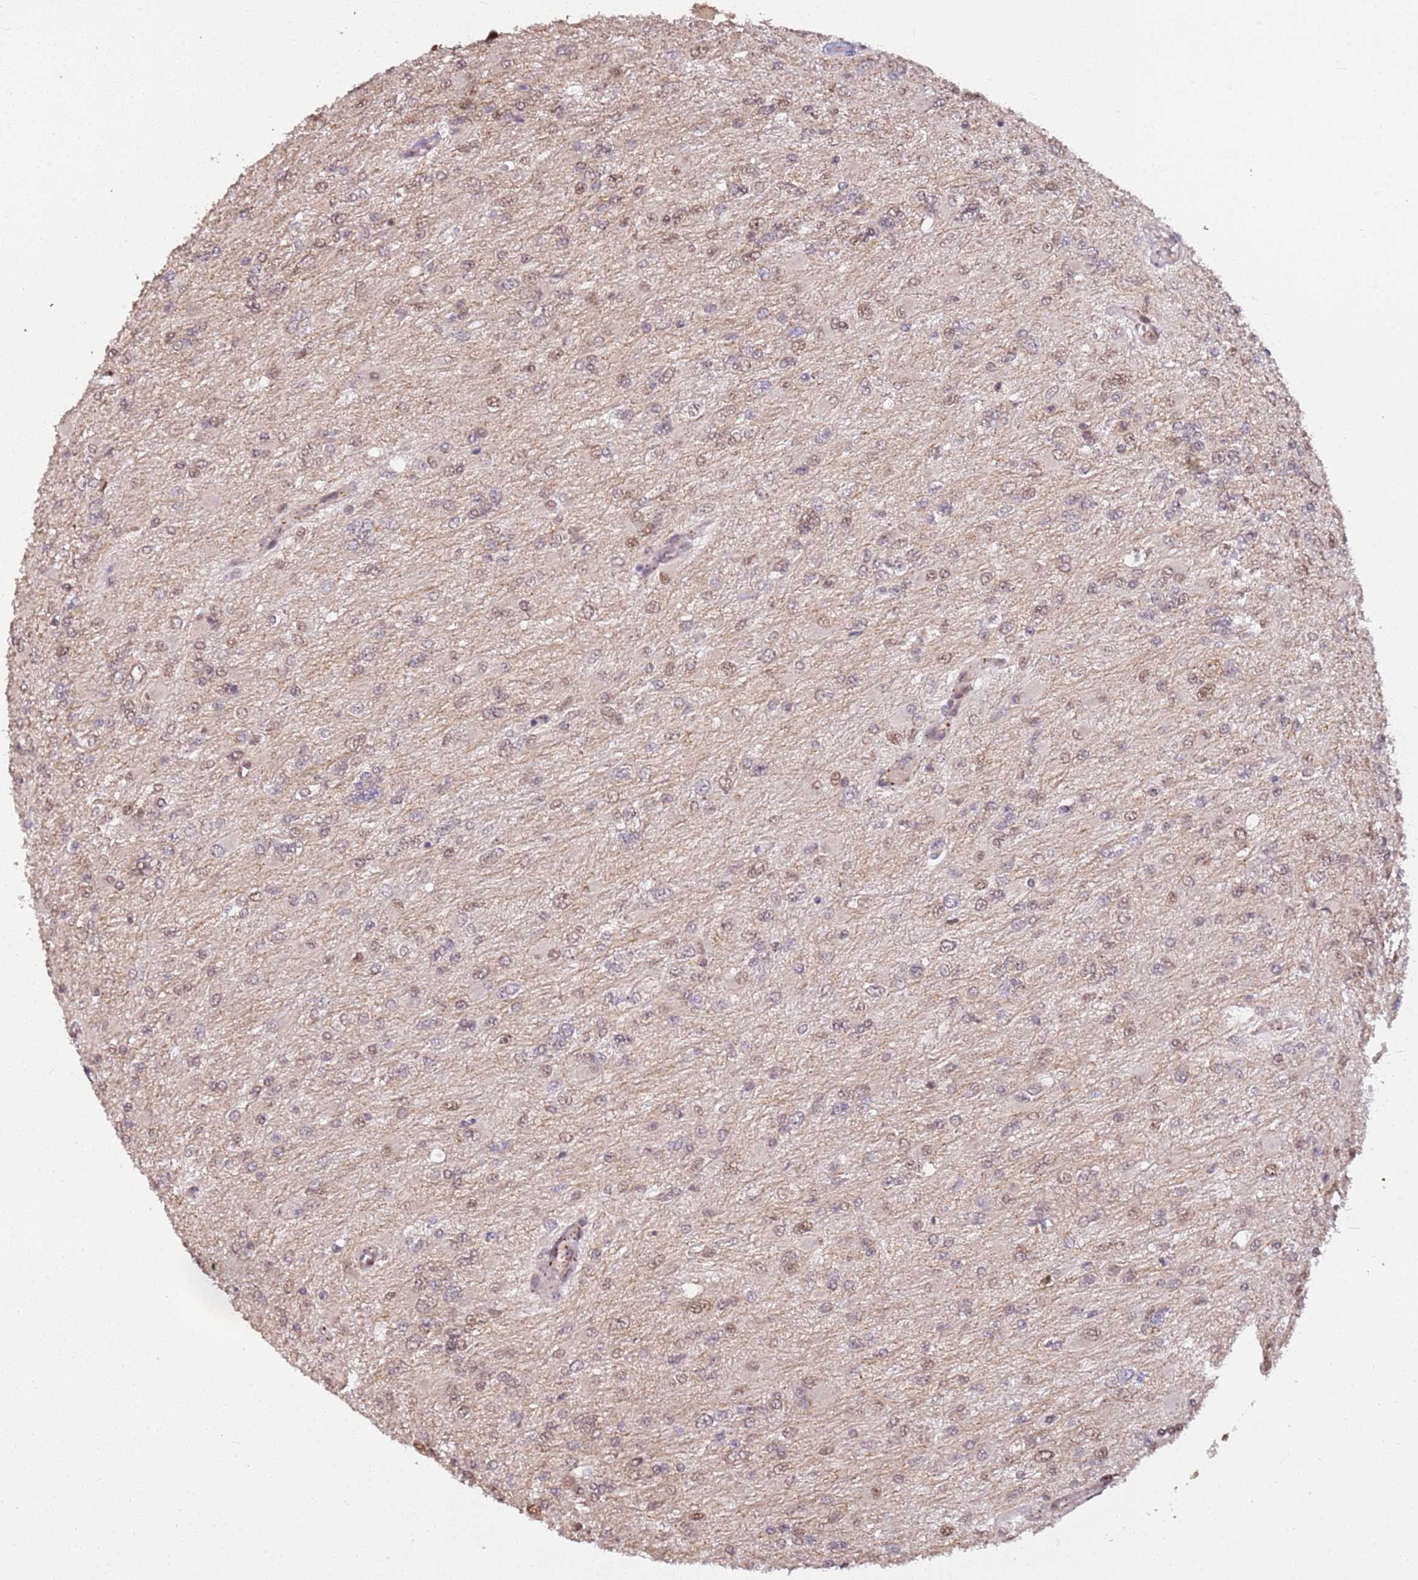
{"staining": {"intensity": "moderate", "quantity": "25%-75%", "location": "nuclear"}, "tissue": "glioma", "cell_type": "Tumor cells", "image_type": "cancer", "snomed": [{"axis": "morphology", "description": "Glioma, malignant, High grade"}, {"axis": "topography", "description": "Cerebral cortex"}], "caption": "Protein staining shows moderate nuclear staining in approximately 25%-75% of tumor cells in glioma.", "gene": "POLR3H", "patient": {"sex": "female", "age": 36}}